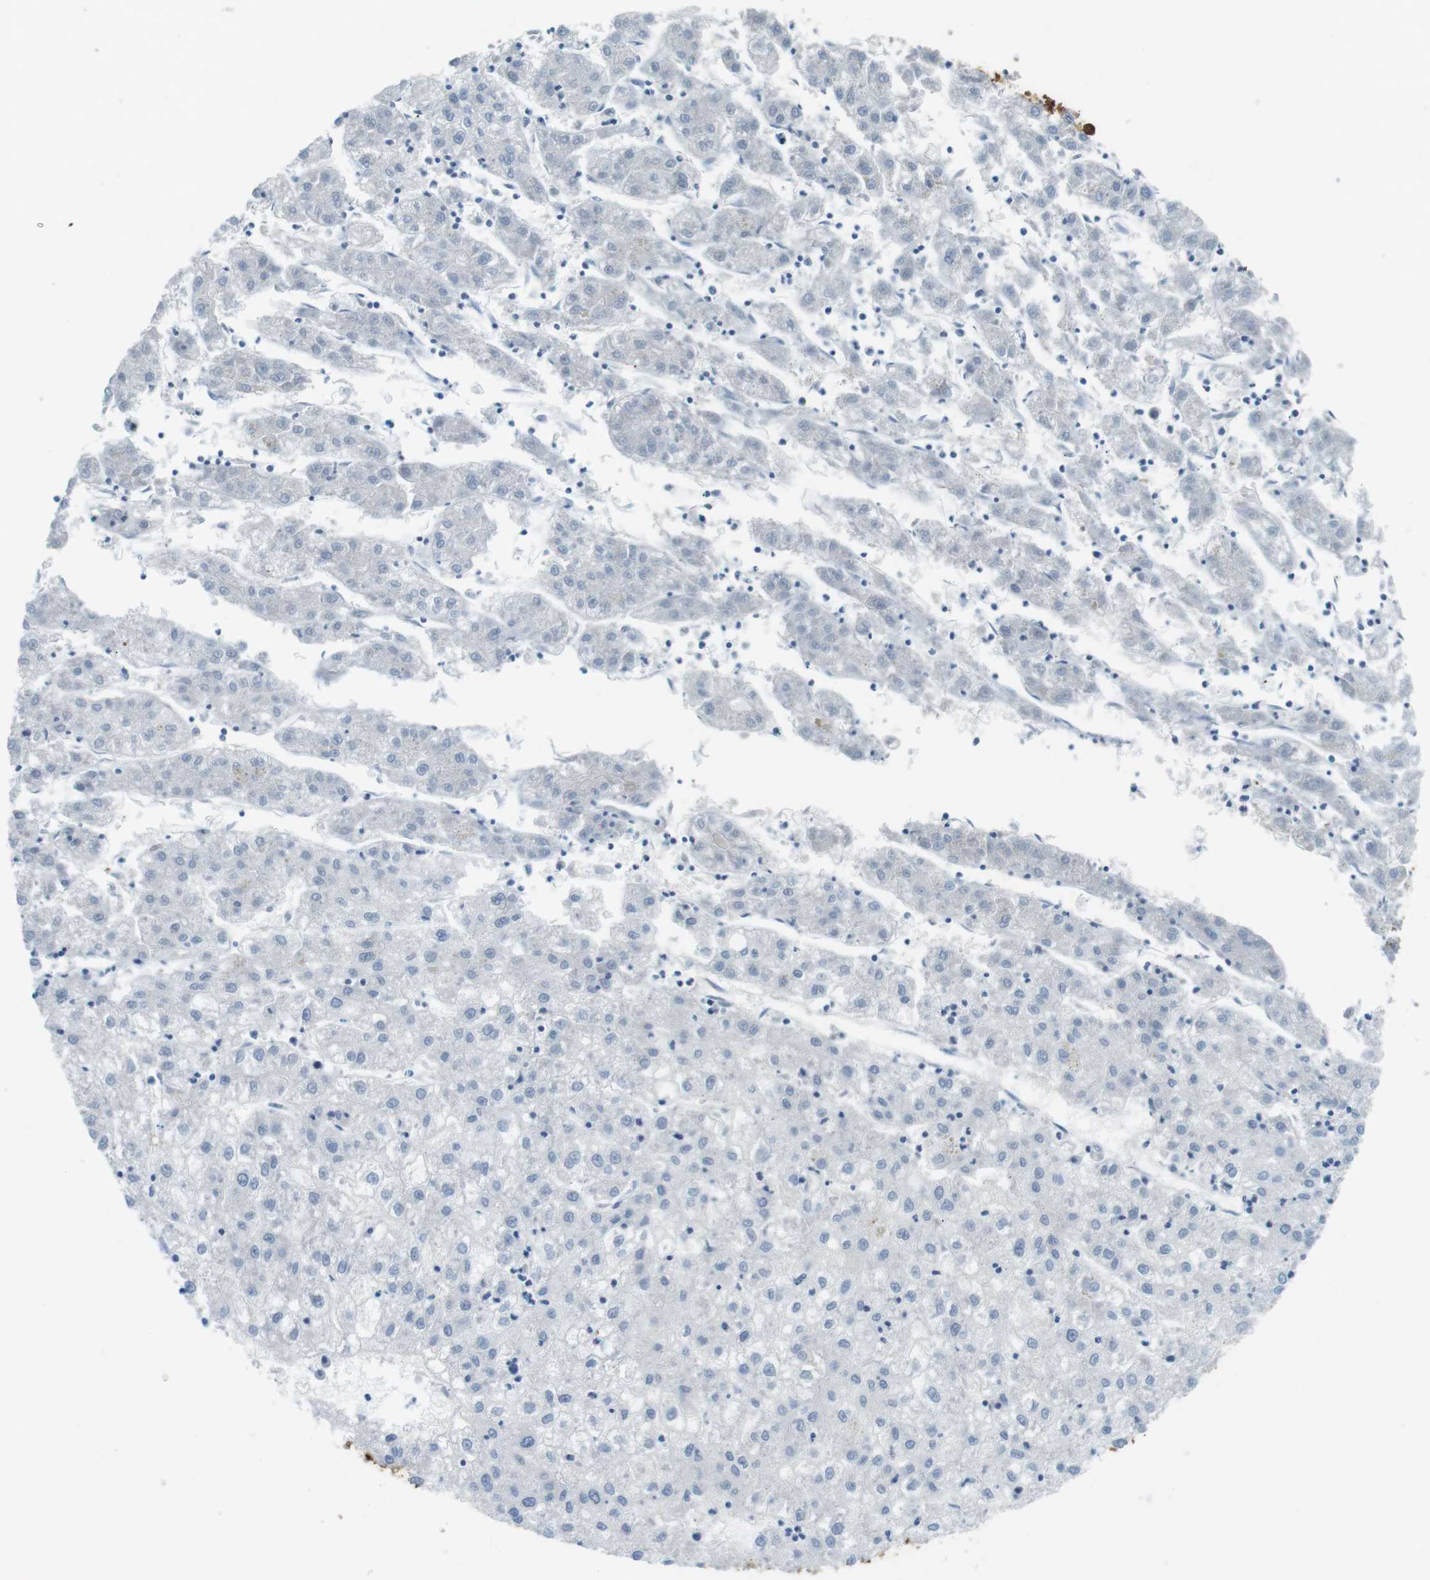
{"staining": {"intensity": "negative", "quantity": "none", "location": "none"}, "tissue": "liver cancer", "cell_type": "Tumor cells", "image_type": "cancer", "snomed": [{"axis": "morphology", "description": "Carcinoma, Hepatocellular, NOS"}, {"axis": "topography", "description": "Liver"}], "caption": "Hepatocellular carcinoma (liver) was stained to show a protein in brown. There is no significant staining in tumor cells. (Immunohistochemistry (ihc), brightfield microscopy, high magnification).", "gene": "MUC5B", "patient": {"sex": "male", "age": 72}}